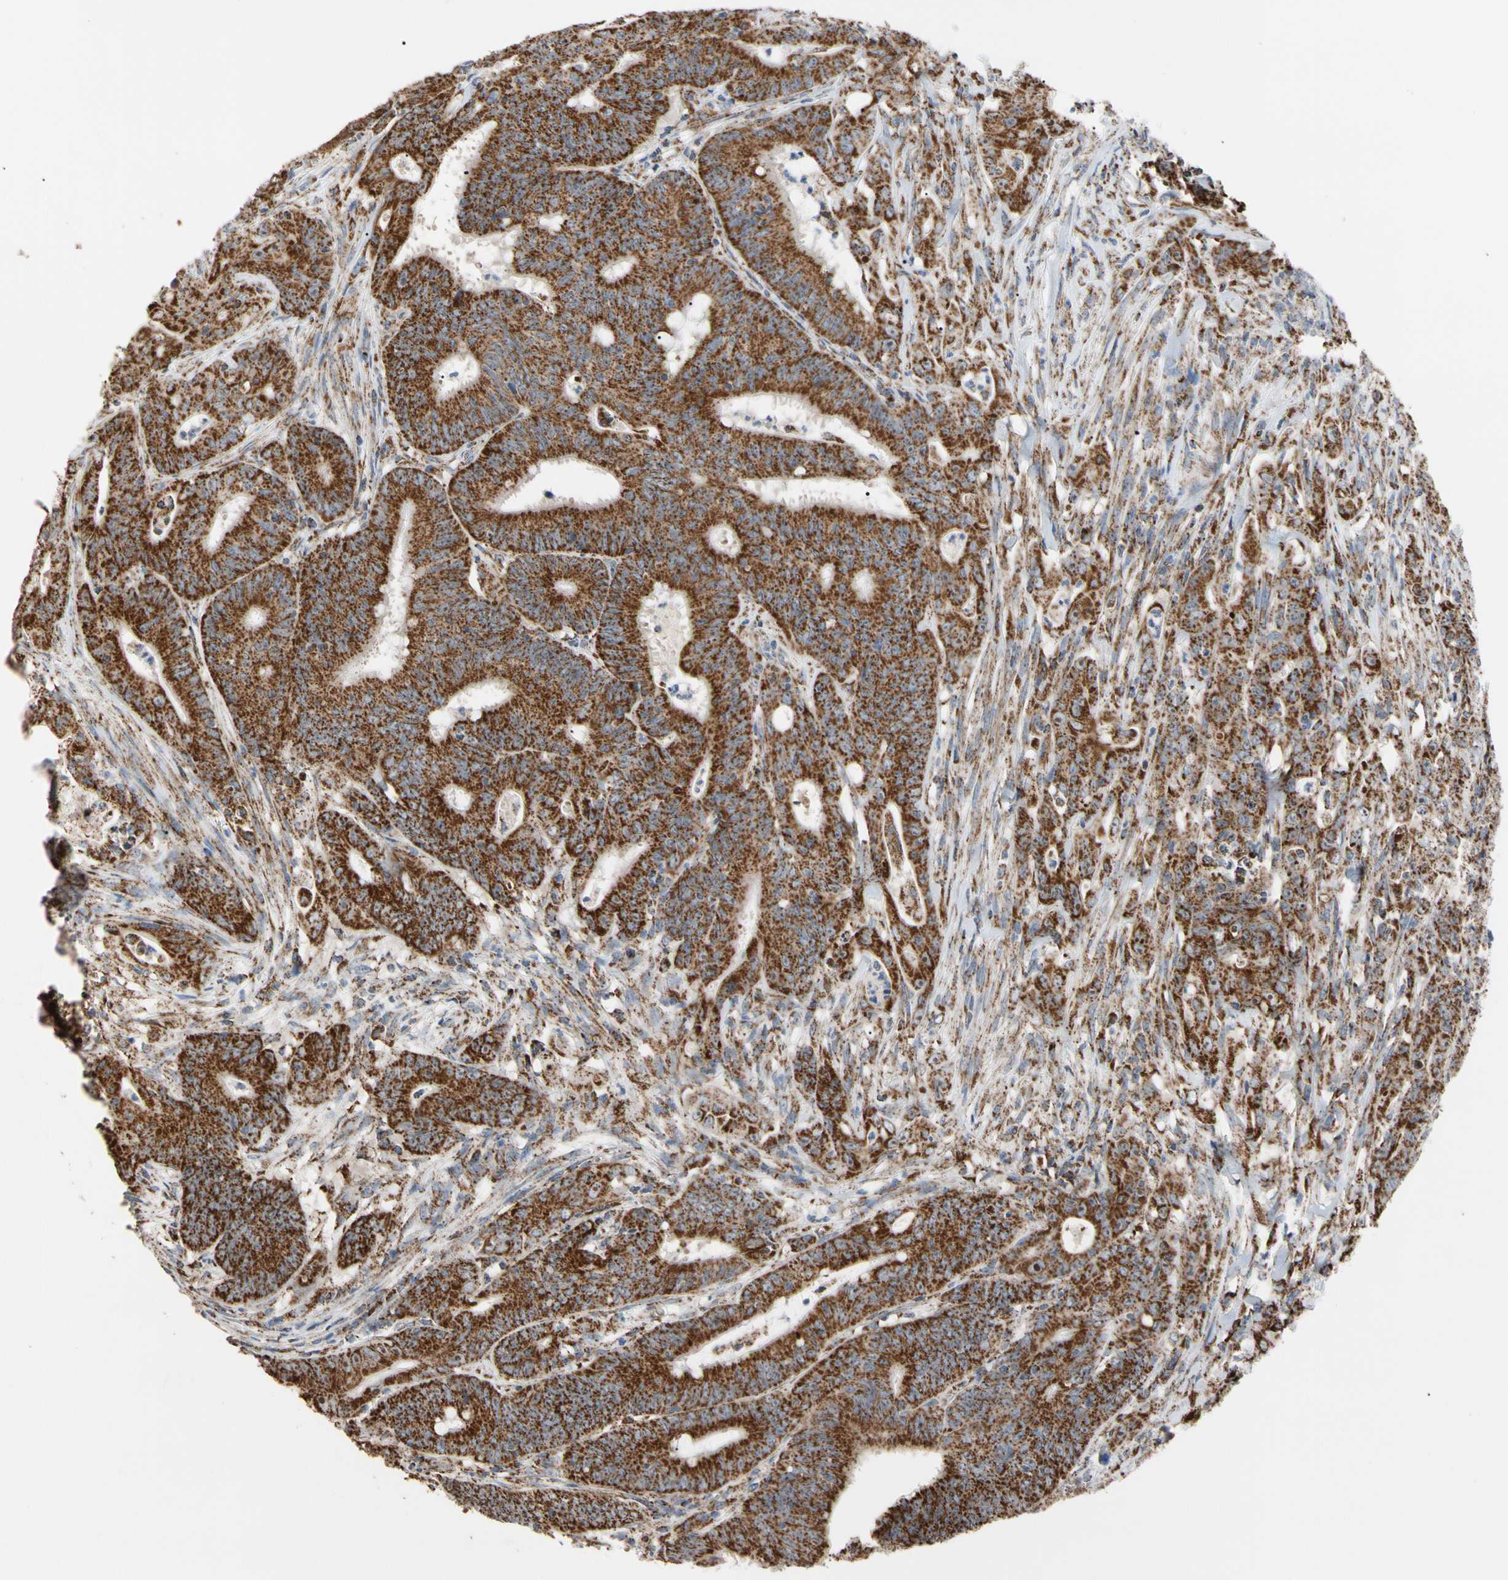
{"staining": {"intensity": "strong", "quantity": ">75%", "location": "cytoplasmic/membranous"}, "tissue": "colorectal cancer", "cell_type": "Tumor cells", "image_type": "cancer", "snomed": [{"axis": "morphology", "description": "Adenocarcinoma, NOS"}, {"axis": "topography", "description": "Colon"}], "caption": "Protein positivity by immunohistochemistry (IHC) displays strong cytoplasmic/membranous expression in approximately >75% of tumor cells in adenocarcinoma (colorectal). The staining was performed using DAB (3,3'-diaminobenzidine) to visualize the protein expression in brown, while the nuclei were stained in blue with hematoxylin (Magnification: 20x).", "gene": "FAM110B", "patient": {"sex": "male", "age": 45}}